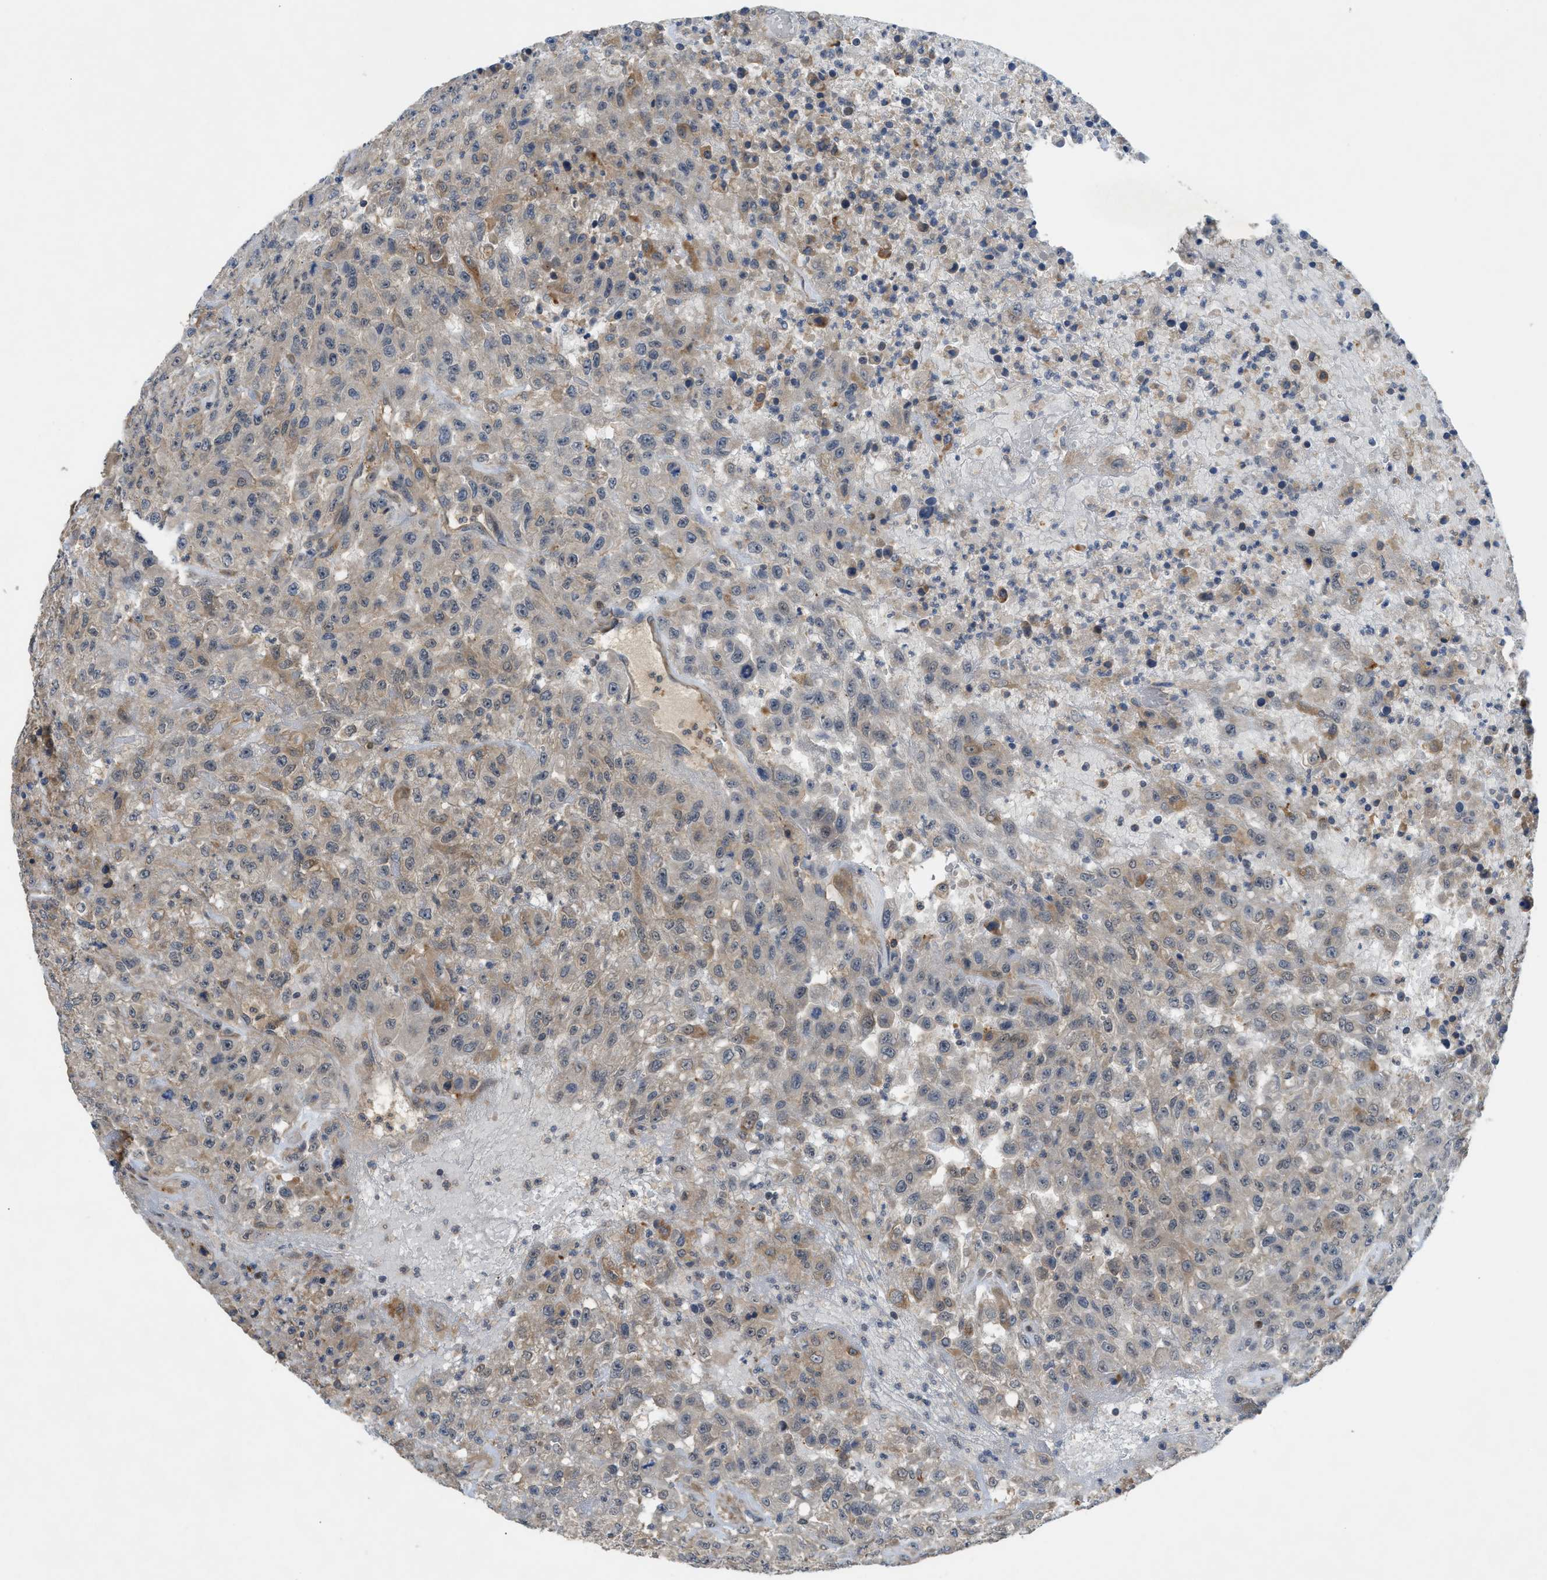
{"staining": {"intensity": "weak", "quantity": "25%-75%", "location": "cytoplasmic/membranous"}, "tissue": "urothelial cancer", "cell_type": "Tumor cells", "image_type": "cancer", "snomed": [{"axis": "morphology", "description": "Urothelial carcinoma, High grade"}, {"axis": "topography", "description": "Urinary bladder"}], "caption": "Urothelial cancer tissue shows weak cytoplasmic/membranous staining in about 25%-75% of tumor cells, visualized by immunohistochemistry. (DAB (3,3'-diaminobenzidine) IHC, brown staining for protein, blue staining for nuclei).", "gene": "TRAK2", "patient": {"sex": "male", "age": 46}}